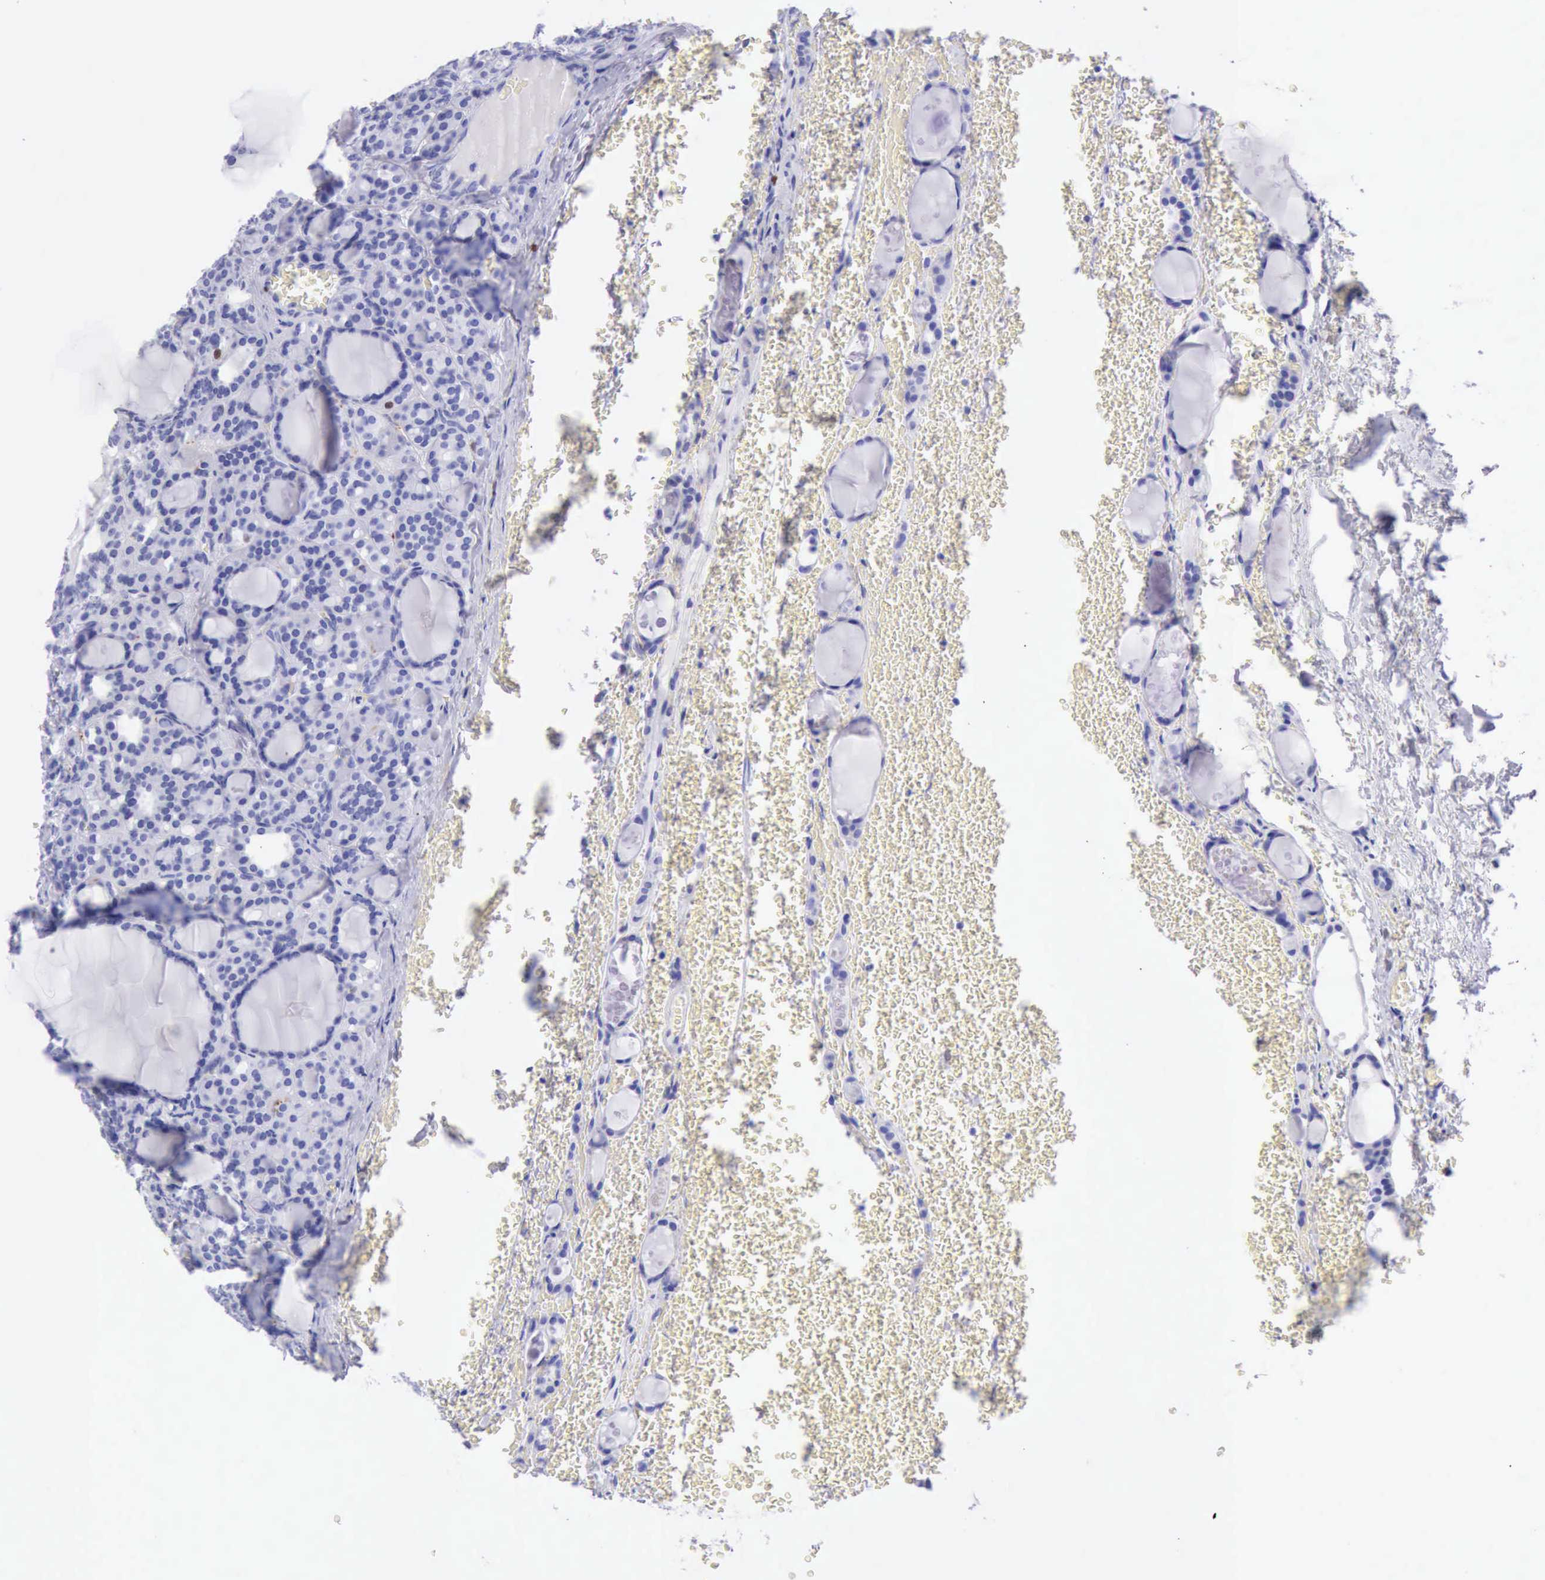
{"staining": {"intensity": "negative", "quantity": "none", "location": "none"}, "tissue": "thyroid cancer", "cell_type": "Tumor cells", "image_type": "cancer", "snomed": [{"axis": "morphology", "description": "Follicular adenoma carcinoma, NOS"}, {"axis": "topography", "description": "Thyroid gland"}], "caption": "Tumor cells show no significant staining in thyroid cancer.", "gene": "MCM2", "patient": {"sex": "female", "age": 71}}